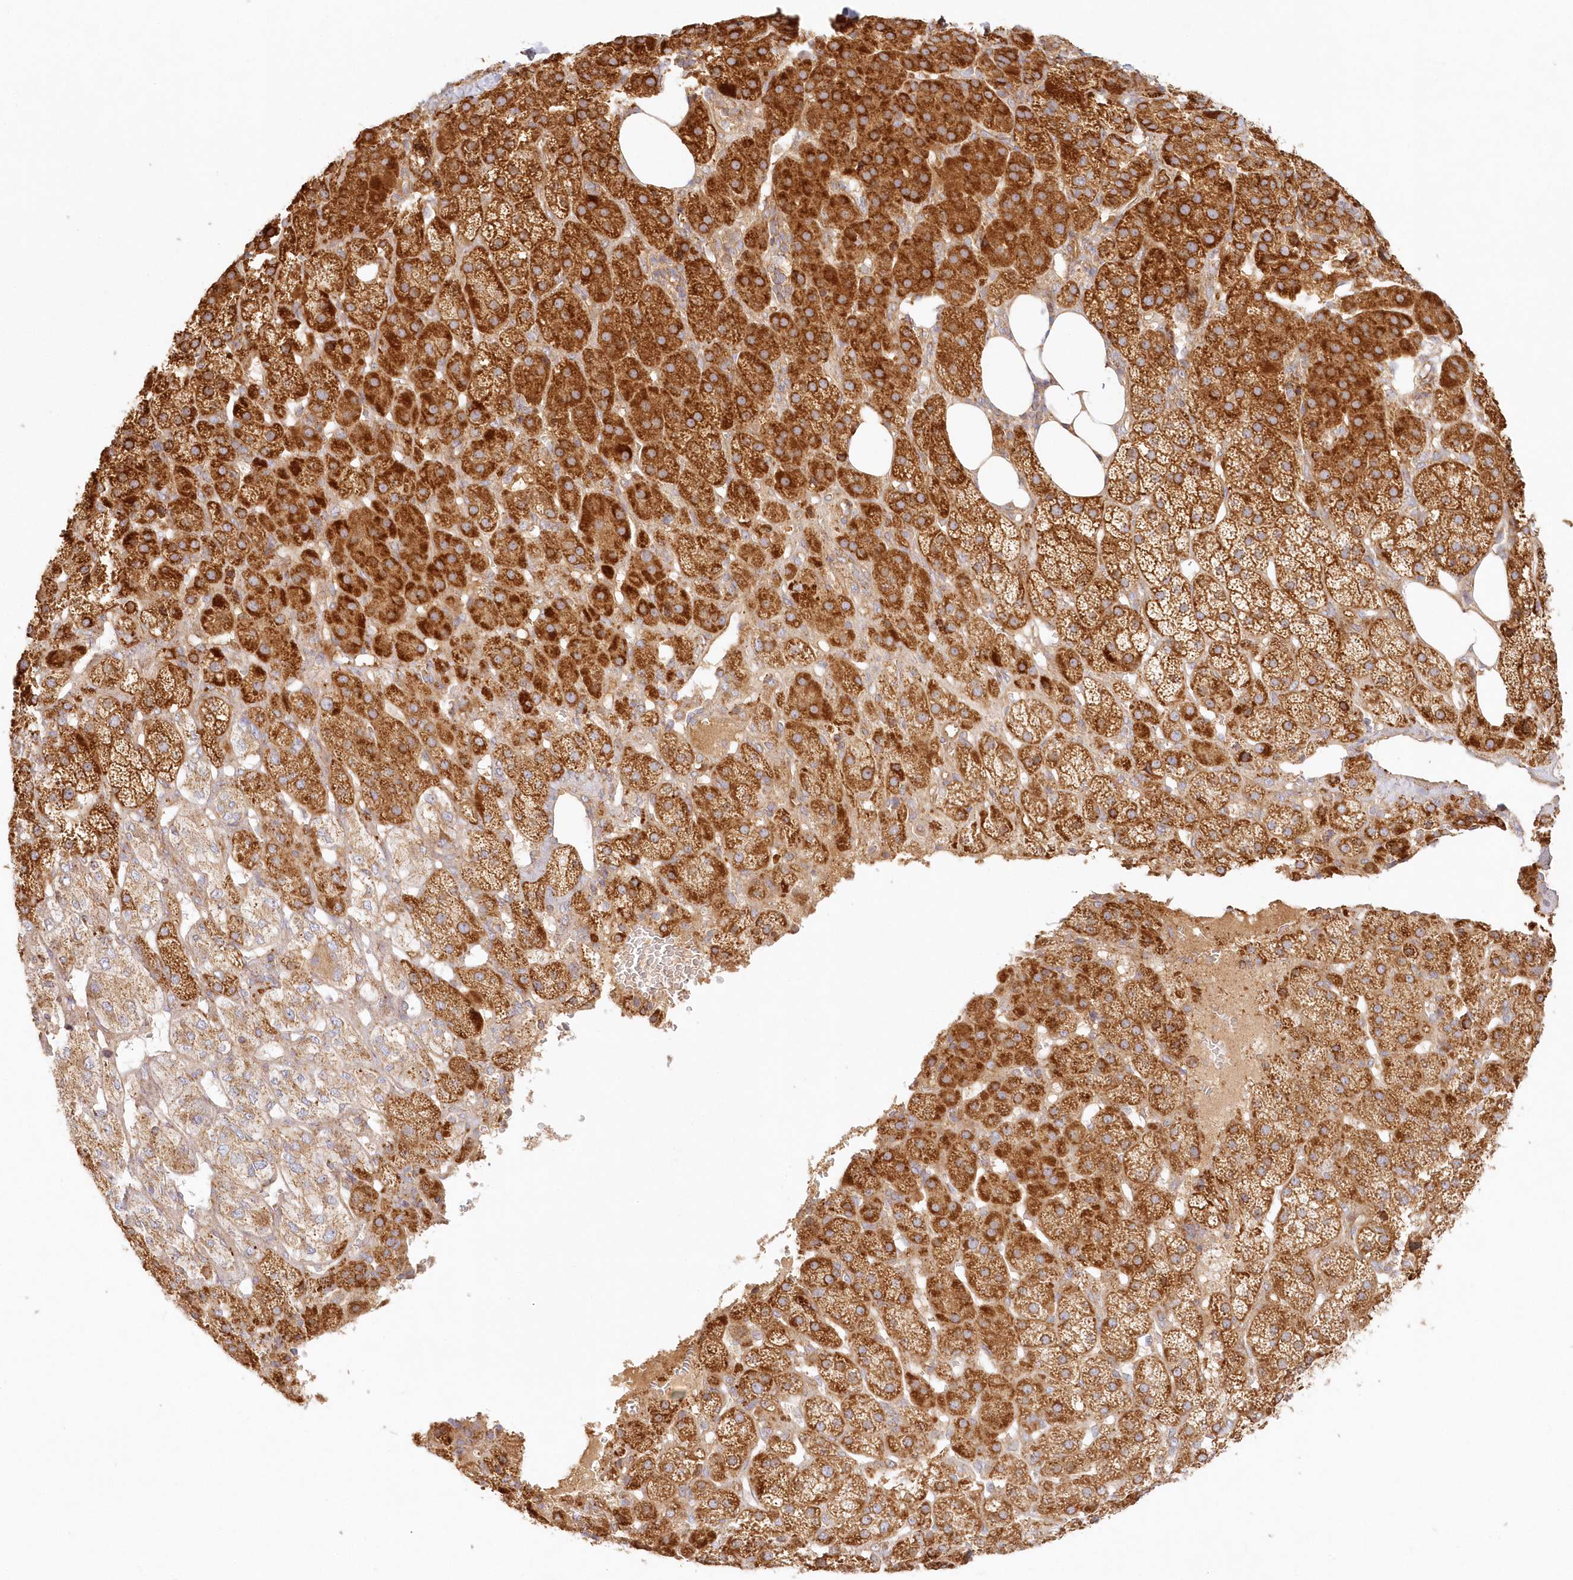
{"staining": {"intensity": "strong", "quantity": ">75%", "location": "cytoplasmic/membranous"}, "tissue": "adrenal gland", "cell_type": "Glandular cells", "image_type": "normal", "snomed": [{"axis": "morphology", "description": "Normal tissue, NOS"}, {"axis": "topography", "description": "Adrenal gland"}], "caption": "DAB (3,3'-diaminobenzidine) immunohistochemical staining of benign human adrenal gland reveals strong cytoplasmic/membranous protein staining in about >75% of glandular cells.", "gene": "KIAA0232", "patient": {"sex": "female", "age": 57}}